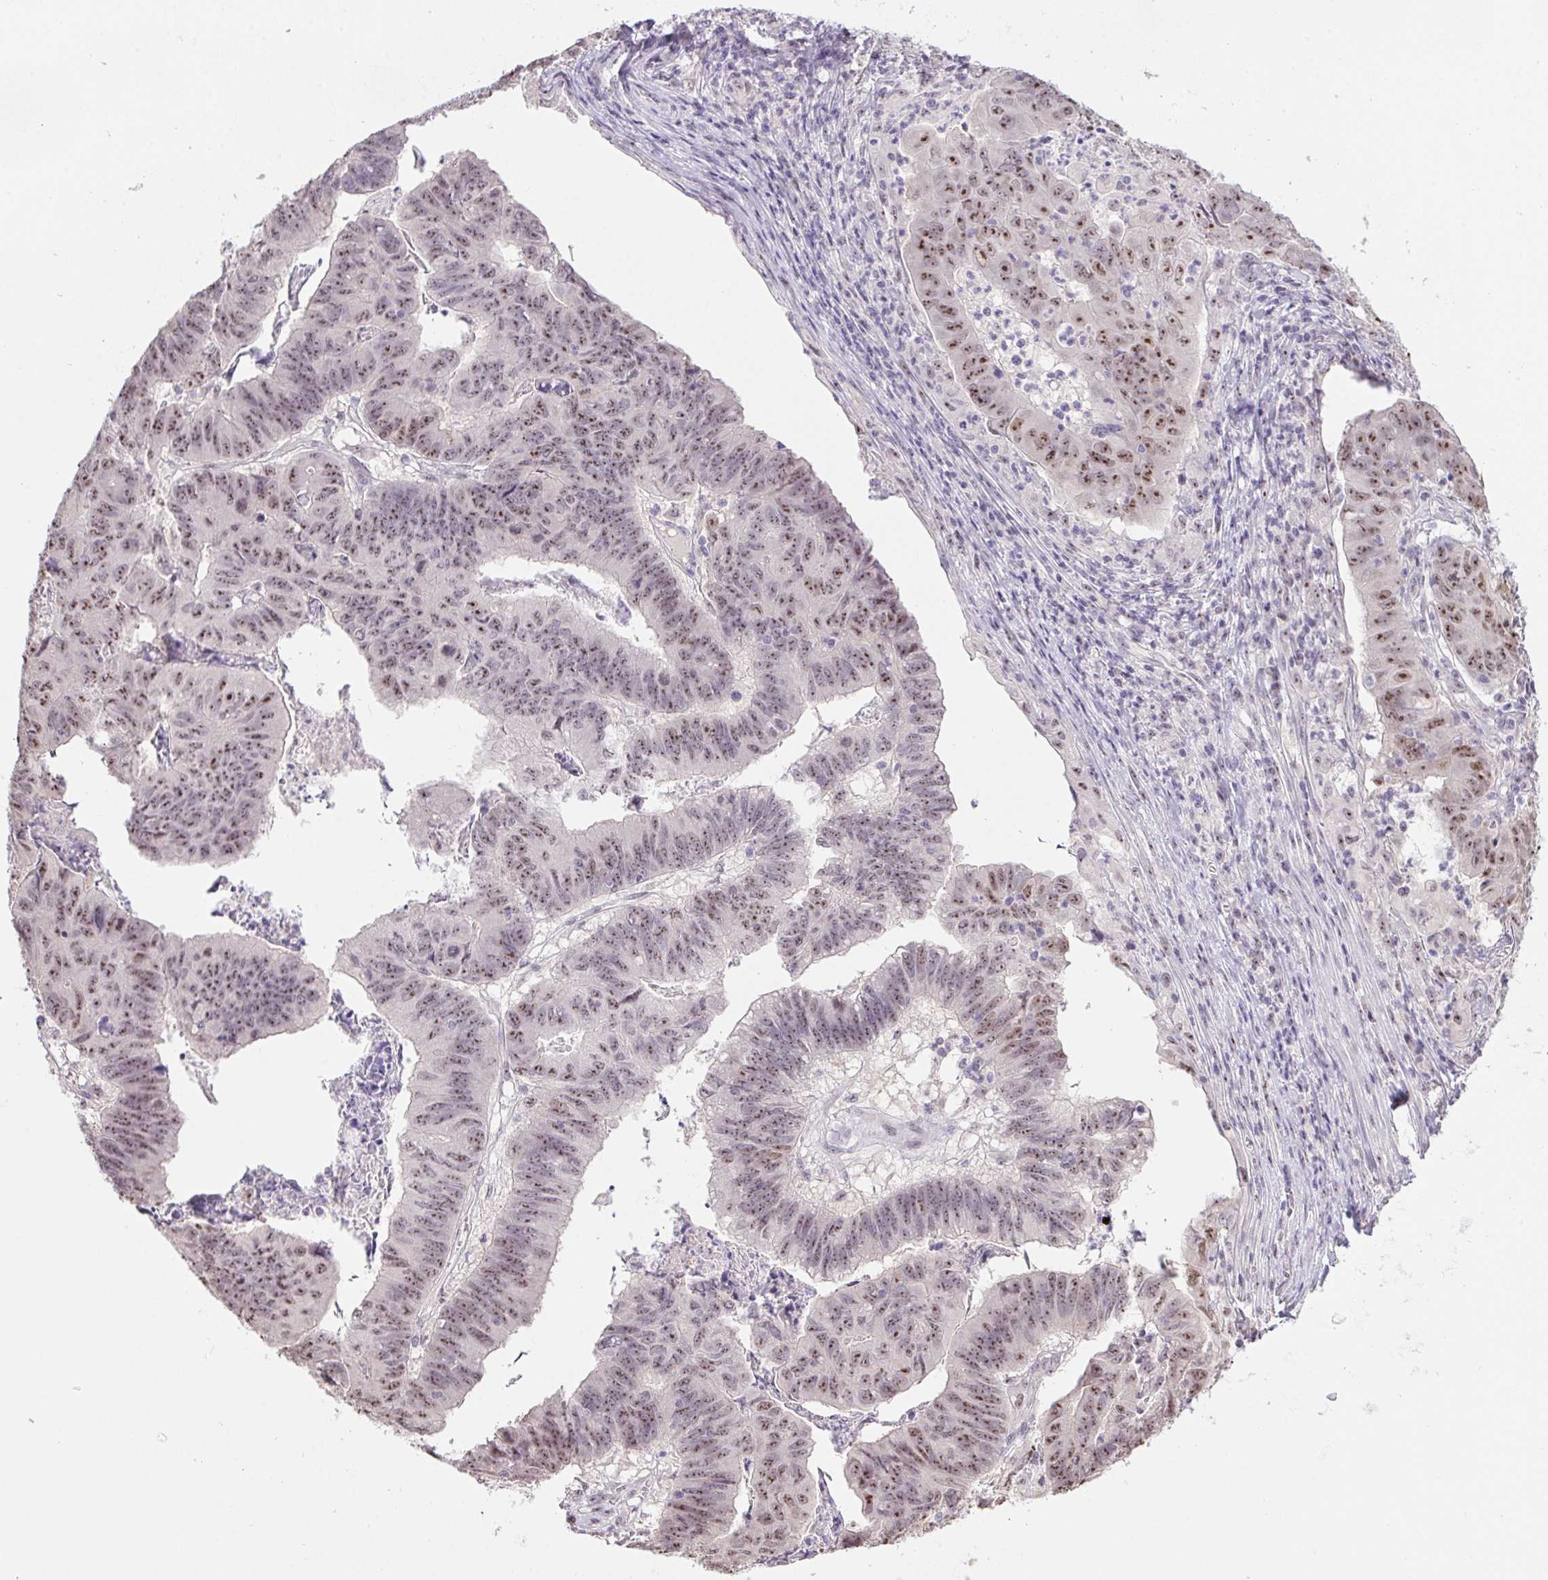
{"staining": {"intensity": "weak", "quantity": ">75%", "location": "nuclear"}, "tissue": "stomach cancer", "cell_type": "Tumor cells", "image_type": "cancer", "snomed": [{"axis": "morphology", "description": "Adenocarcinoma, NOS"}, {"axis": "topography", "description": "Stomach, lower"}], "caption": "The histopathology image shows a brown stain indicating the presence of a protein in the nuclear of tumor cells in adenocarcinoma (stomach).", "gene": "BATF2", "patient": {"sex": "male", "age": 77}}